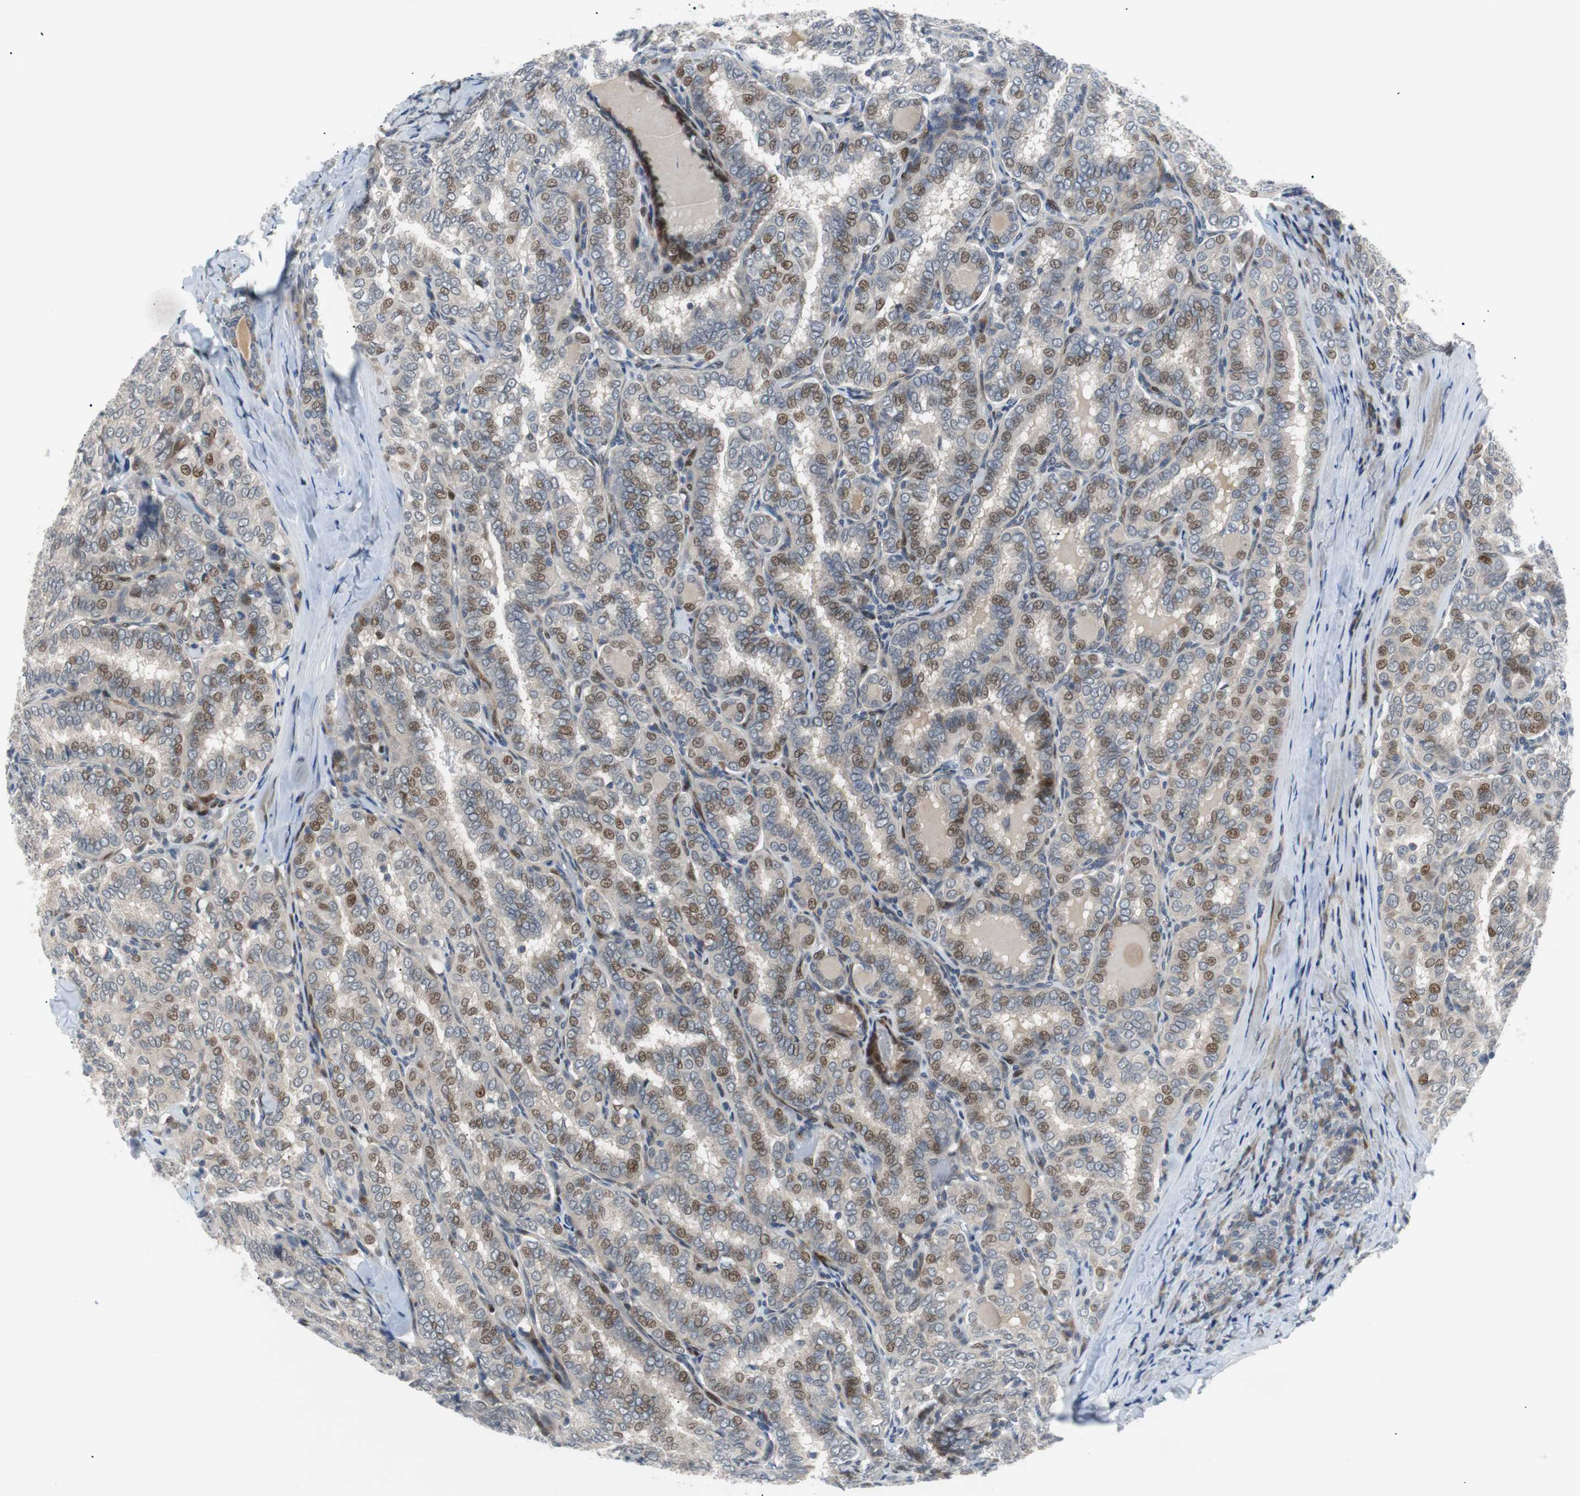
{"staining": {"intensity": "moderate", "quantity": "25%-75%", "location": "nuclear"}, "tissue": "thyroid cancer", "cell_type": "Tumor cells", "image_type": "cancer", "snomed": [{"axis": "morphology", "description": "Normal tissue, NOS"}, {"axis": "morphology", "description": "Papillary adenocarcinoma, NOS"}, {"axis": "topography", "description": "Thyroid gland"}], "caption": "Human thyroid cancer stained with a protein marker displays moderate staining in tumor cells.", "gene": "MAP2K4", "patient": {"sex": "female", "age": 30}}